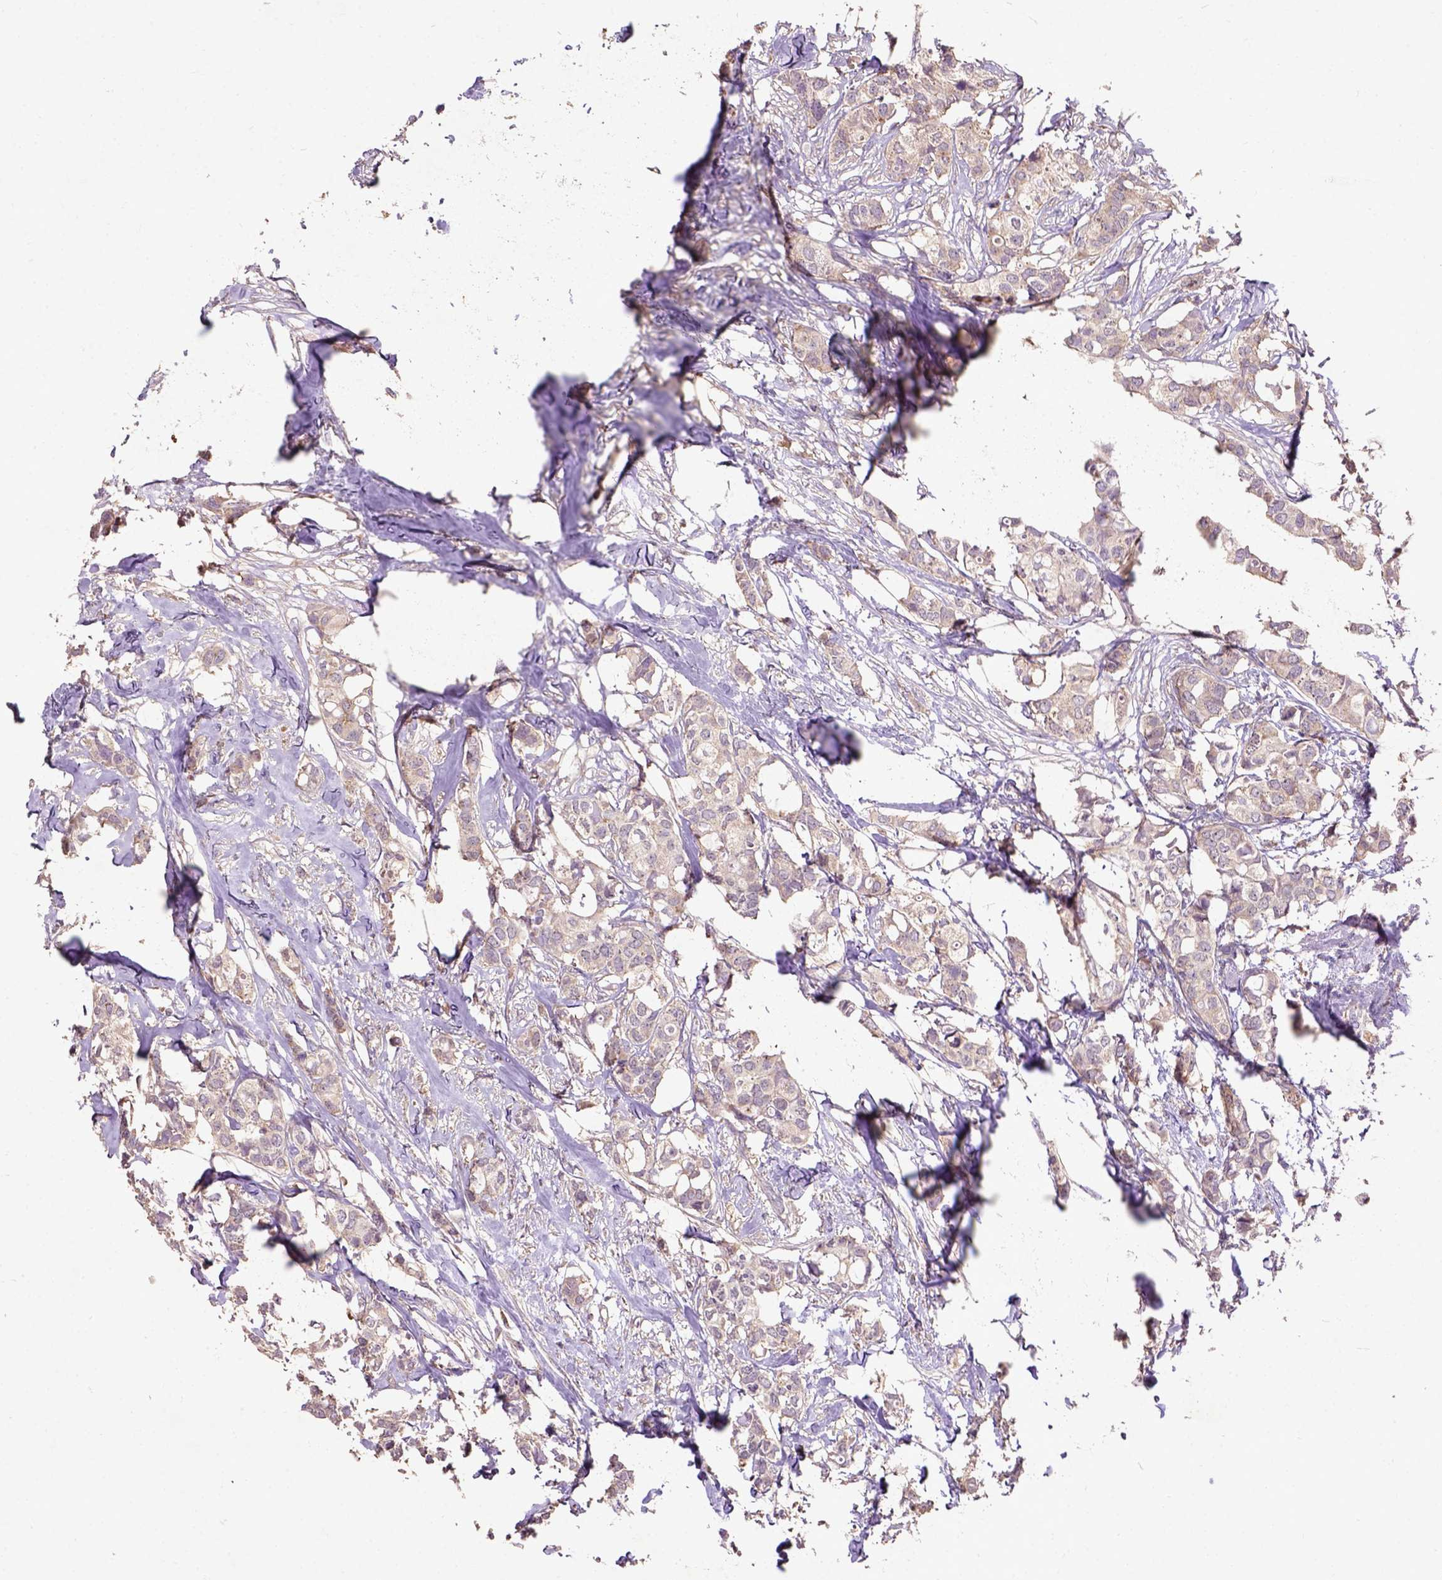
{"staining": {"intensity": "negative", "quantity": "none", "location": "none"}, "tissue": "breast cancer", "cell_type": "Tumor cells", "image_type": "cancer", "snomed": [{"axis": "morphology", "description": "Duct carcinoma"}, {"axis": "topography", "description": "Breast"}], "caption": "Protein analysis of breast cancer demonstrates no significant staining in tumor cells.", "gene": "KBTBD8", "patient": {"sex": "female", "age": 62}}